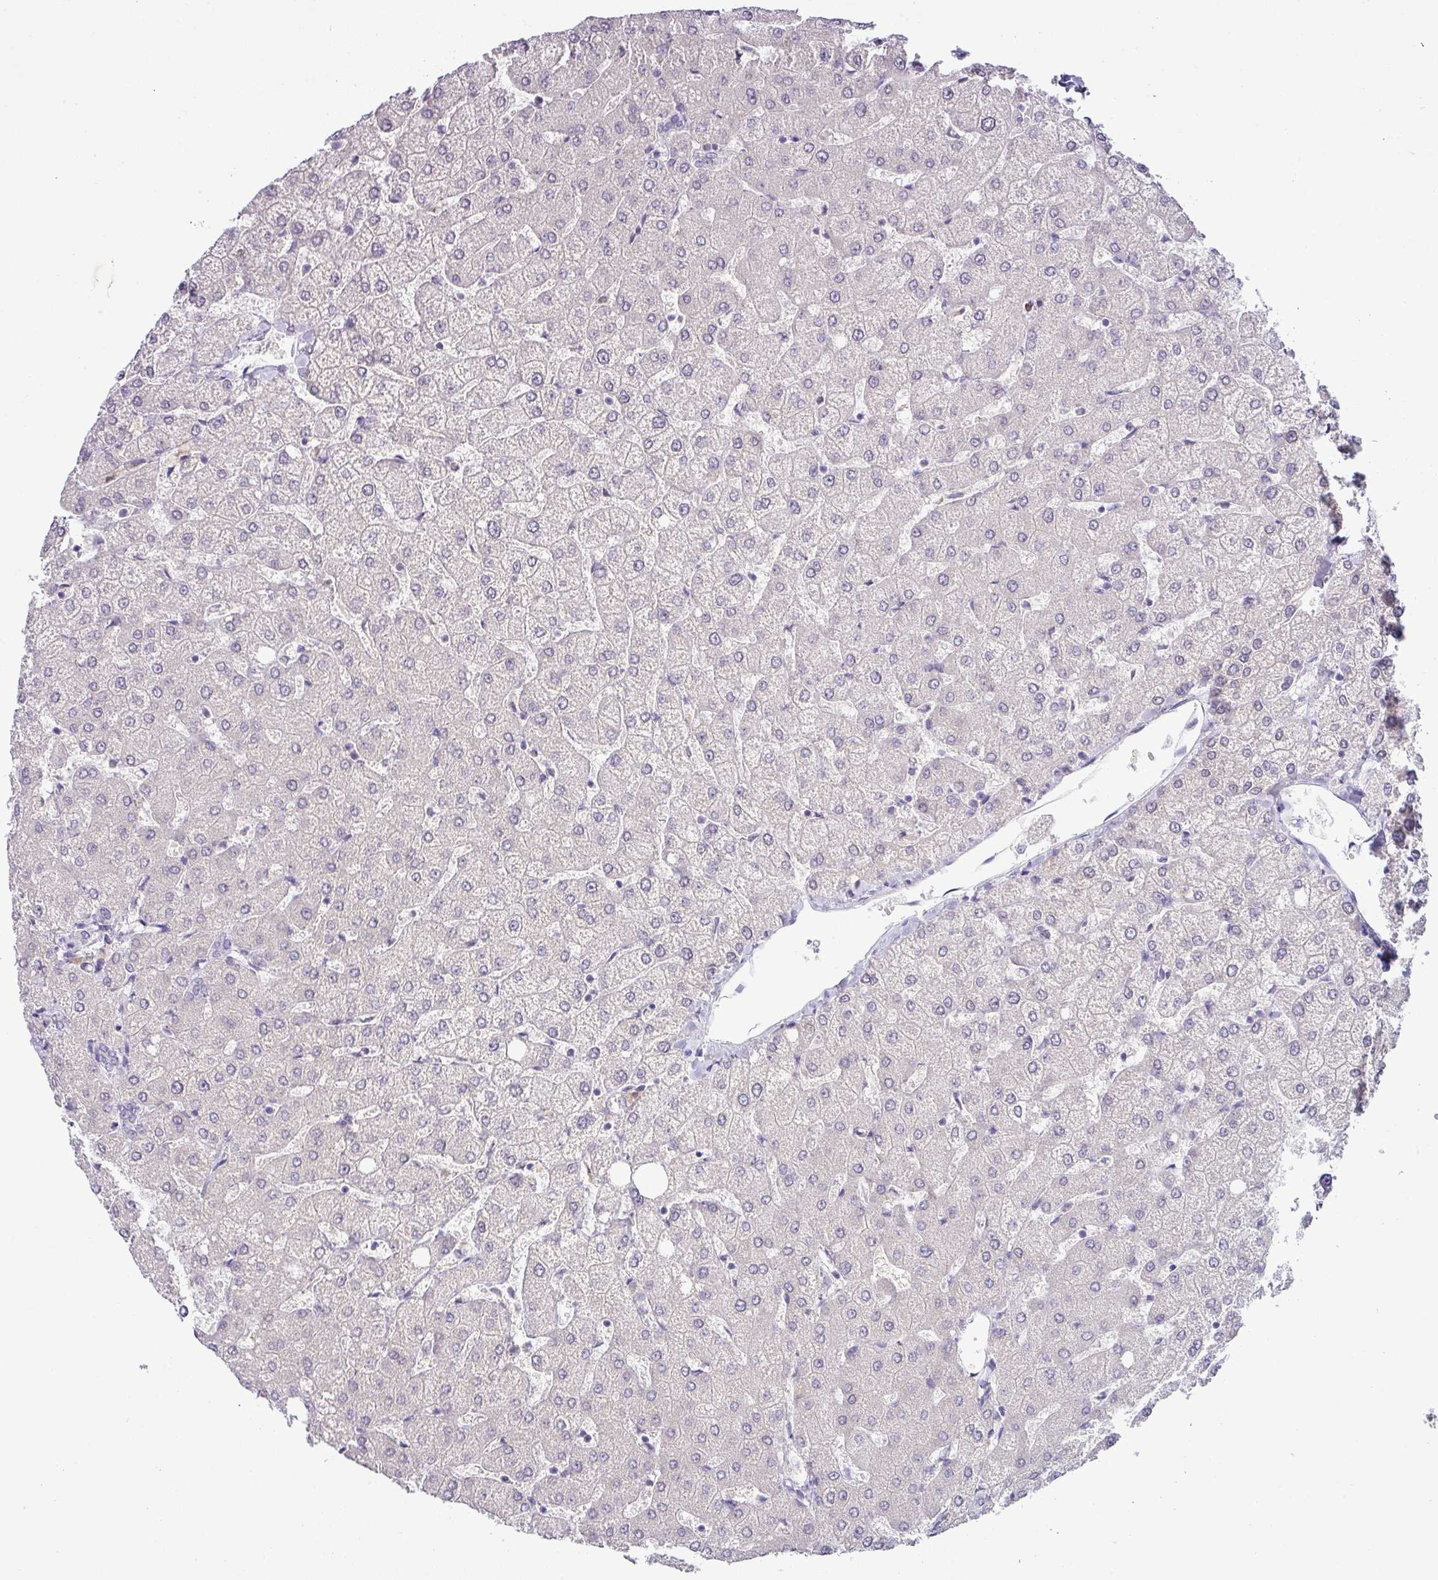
{"staining": {"intensity": "negative", "quantity": "none", "location": "none"}, "tissue": "liver", "cell_type": "Cholangiocytes", "image_type": "normal", "snomed": [{"axis": "morphology", "description": "Normal tissue, NOS"}, {"axis": "topography", "description": "Liver"}], "caption": "DAB (3,3'-diaminobenzidine) immunohistochemical staining of unremarkable liver displays no significant expression in cholangiocytes.", "gene": "HBEGF", "patient": {"sex": "female", "age": 54}}